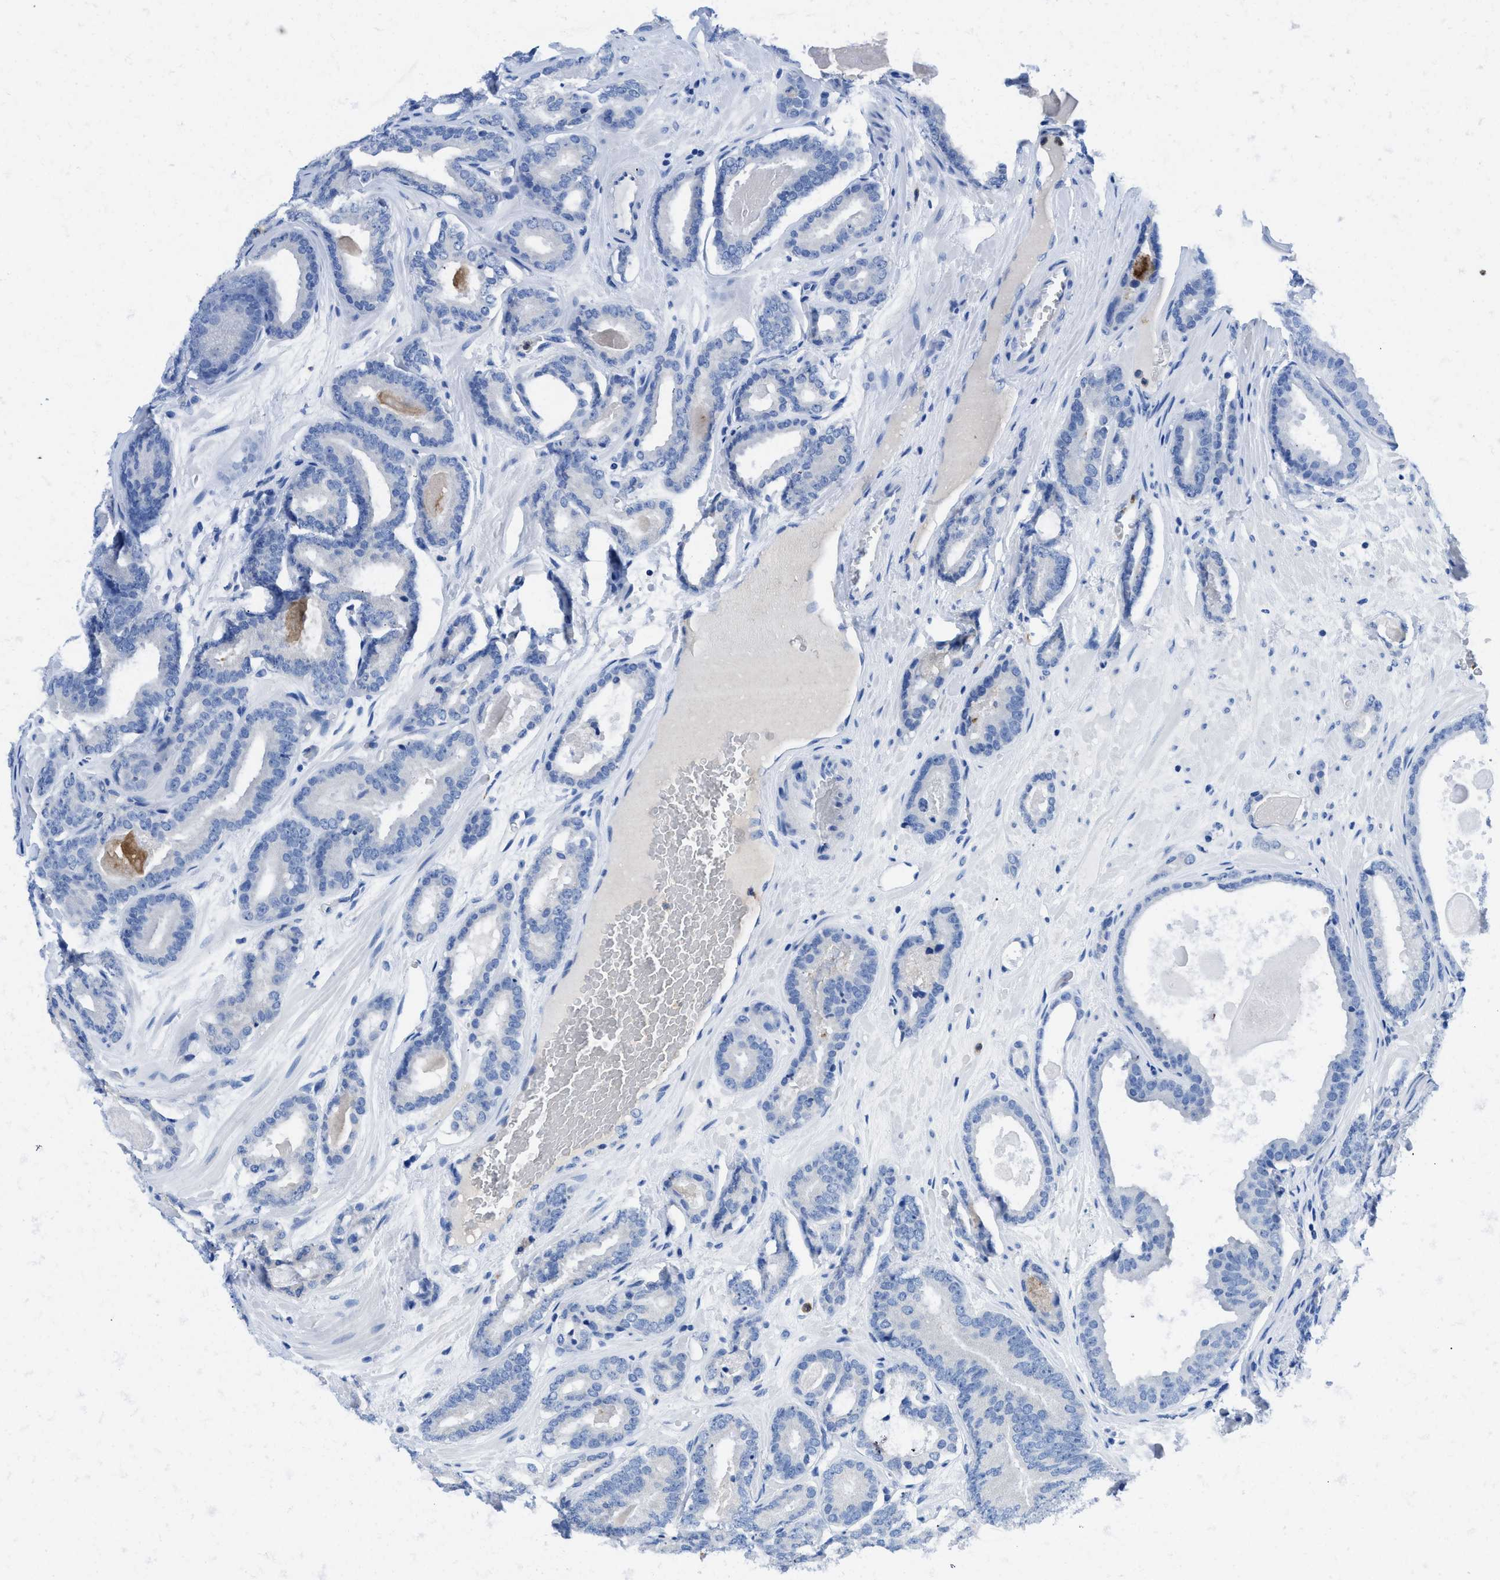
{"staining": {"intensity": "negative", "quantity": "none", "location": "none"}, "tissue": "prostate cancer", "cell_type": "Tumor cells", "image_type": "cancer", "snomed": [{"axis": "morphology", "description": "Adenocarcinoma, High grade"}, {"axis": "topography", "description": "Prostate"}], "caption": "An immunohistochemistry (IHC) photomicrograph of high-grade adenocarcinoma (prostate) is shown. There is no staining in tumor cells of high-grade adenocarcinoma (prostate).", "gene": "NEB", "patient": {"sex": "male", "age": 60}}